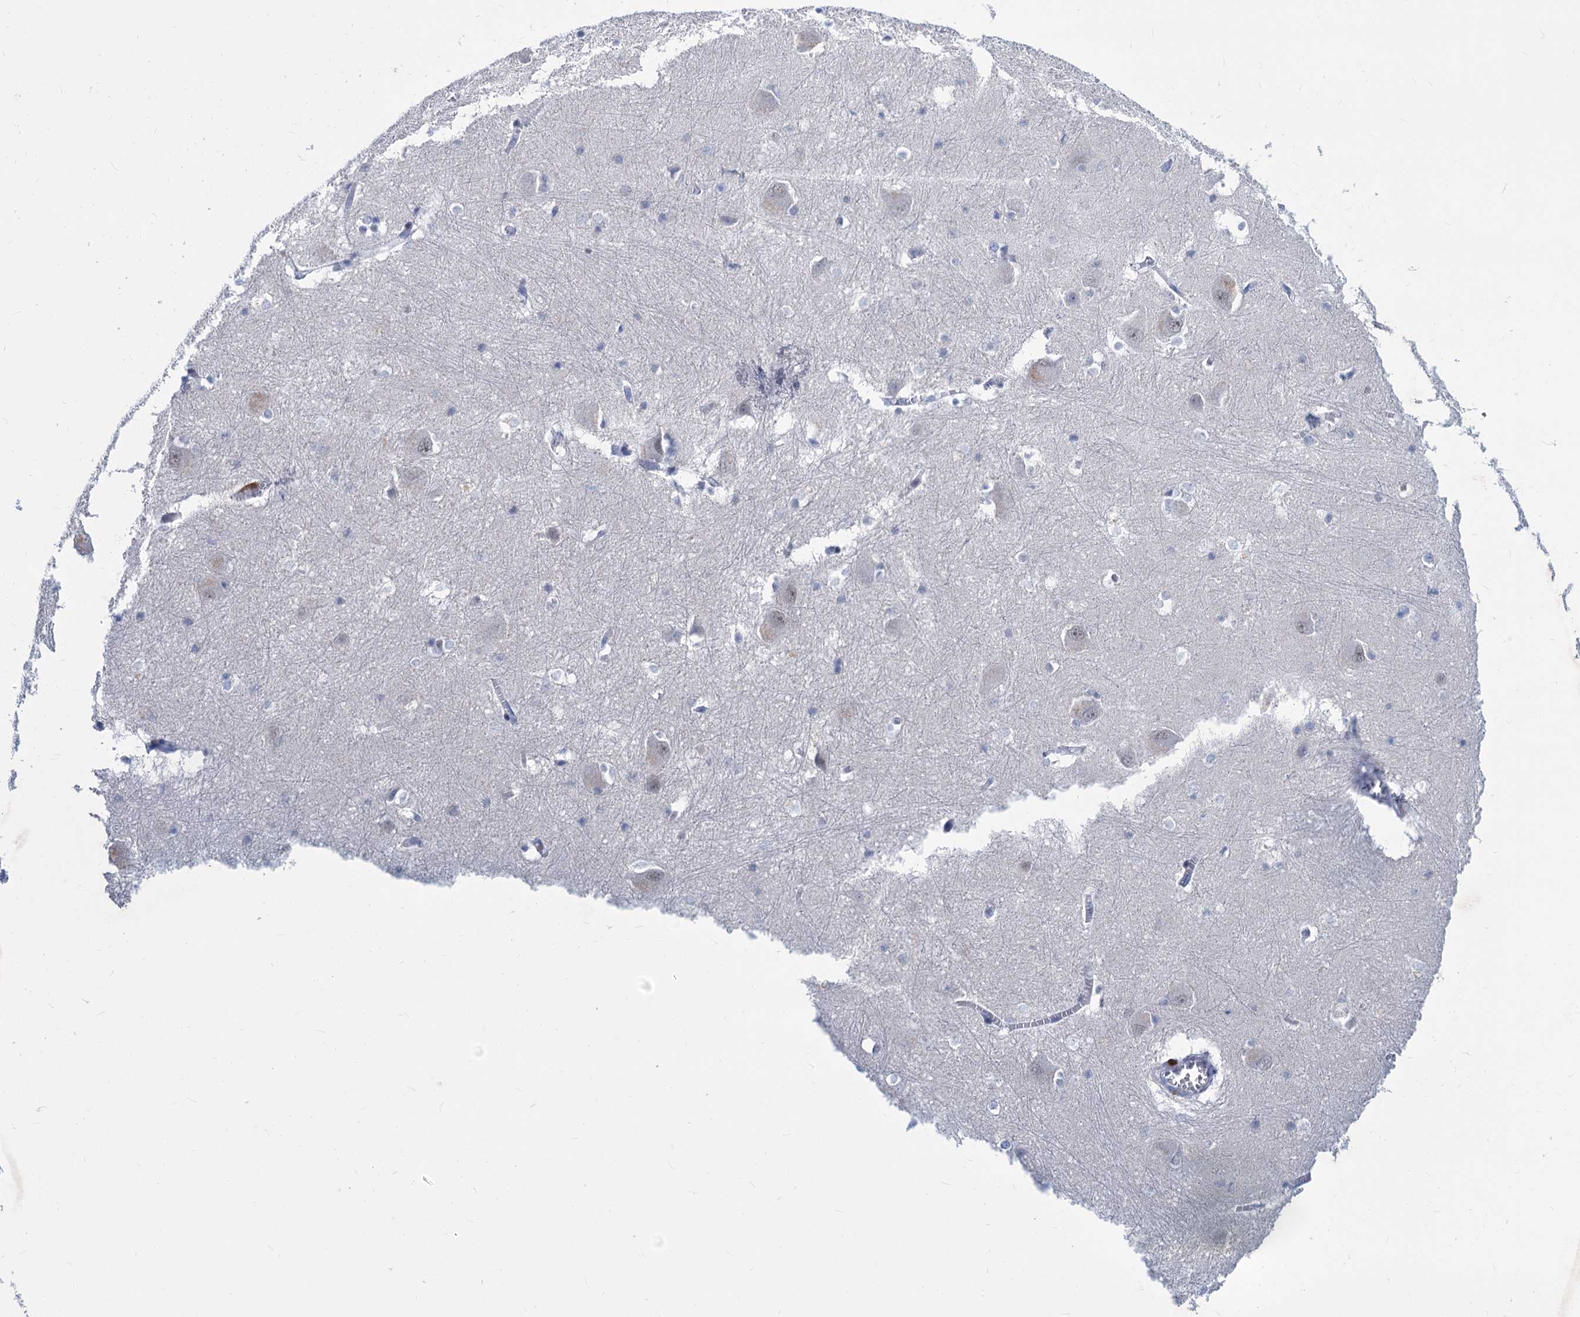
{"staining": {"intensity": "negative", "quantity": "none", "location": "none"}, "tissue": "caudate", "cell_type": "Glial cells", "image_type": "normal", "snomed": [{"axis": "morphology", "description": "Normal tissue, NOS"}, {"axis": "topography", "description": "Lateral ventricle wall"}], "caption": "This is an IHC image of unremarkable caudate. There is no expression in glial cells.", "gene": "NEU3", "patient": {"sex": "male", "age": 37}}